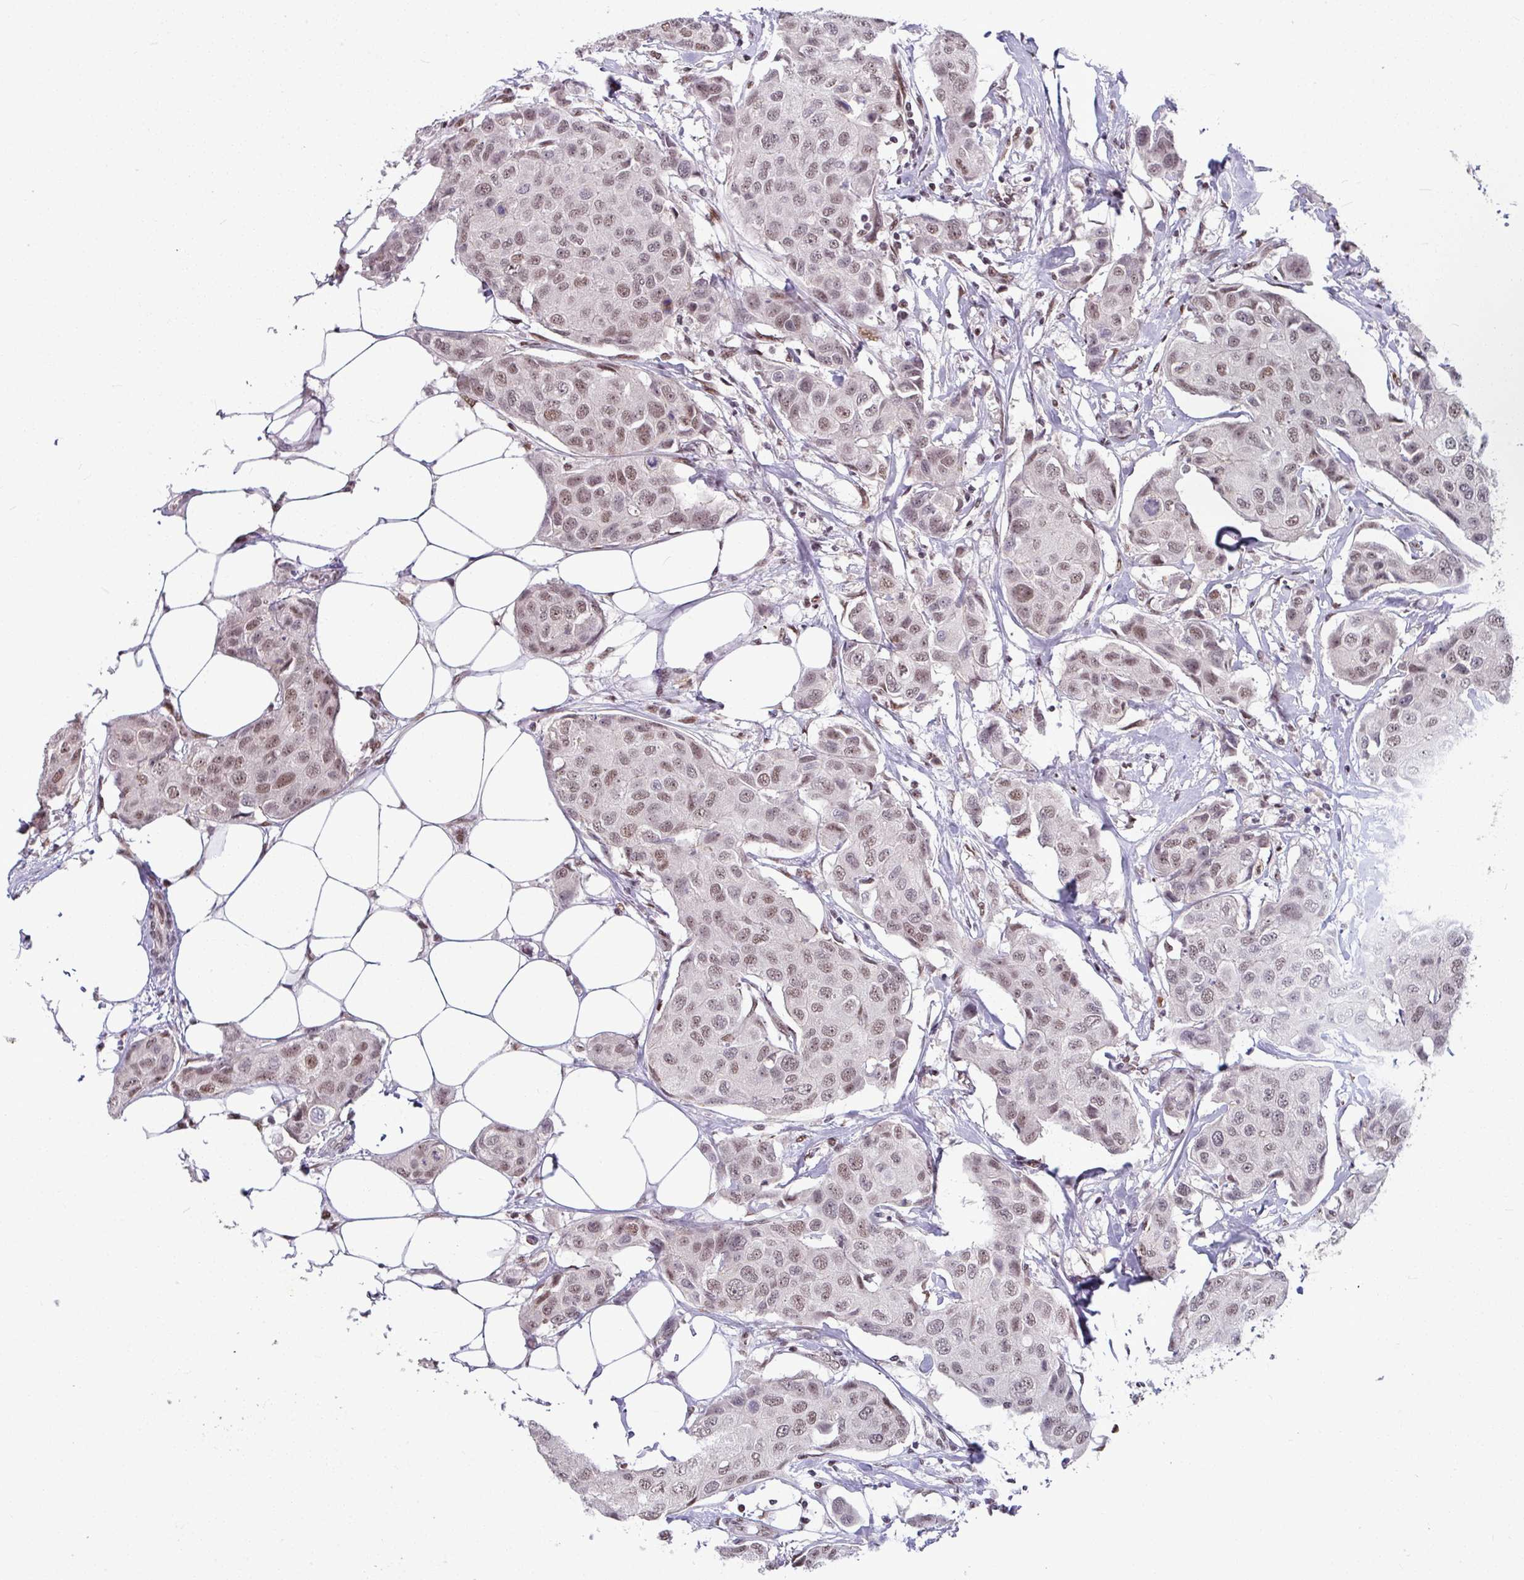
{"staining": {"intensity": "weak", "quantity": ">75%", "location": "nuclear"}, "tissue": "breast cancer", "cell_type": "Tumor cells", "image_type": "cancer", "snomed": [{"axis": "morphology", "description": "Duct carcinoma"}, {"axis": "topography", "description": "Breast"}, {"axis": "topography", "description": "Lymph node"}], "caption": "Breast cancer stained for a protein shows weak nuclear positivity in tumor cells. (DAB IHC, brown staining for protein, blue staining for nuclei).", "gene": "TDG", "patient": {"sex": "female", "age": 80}}